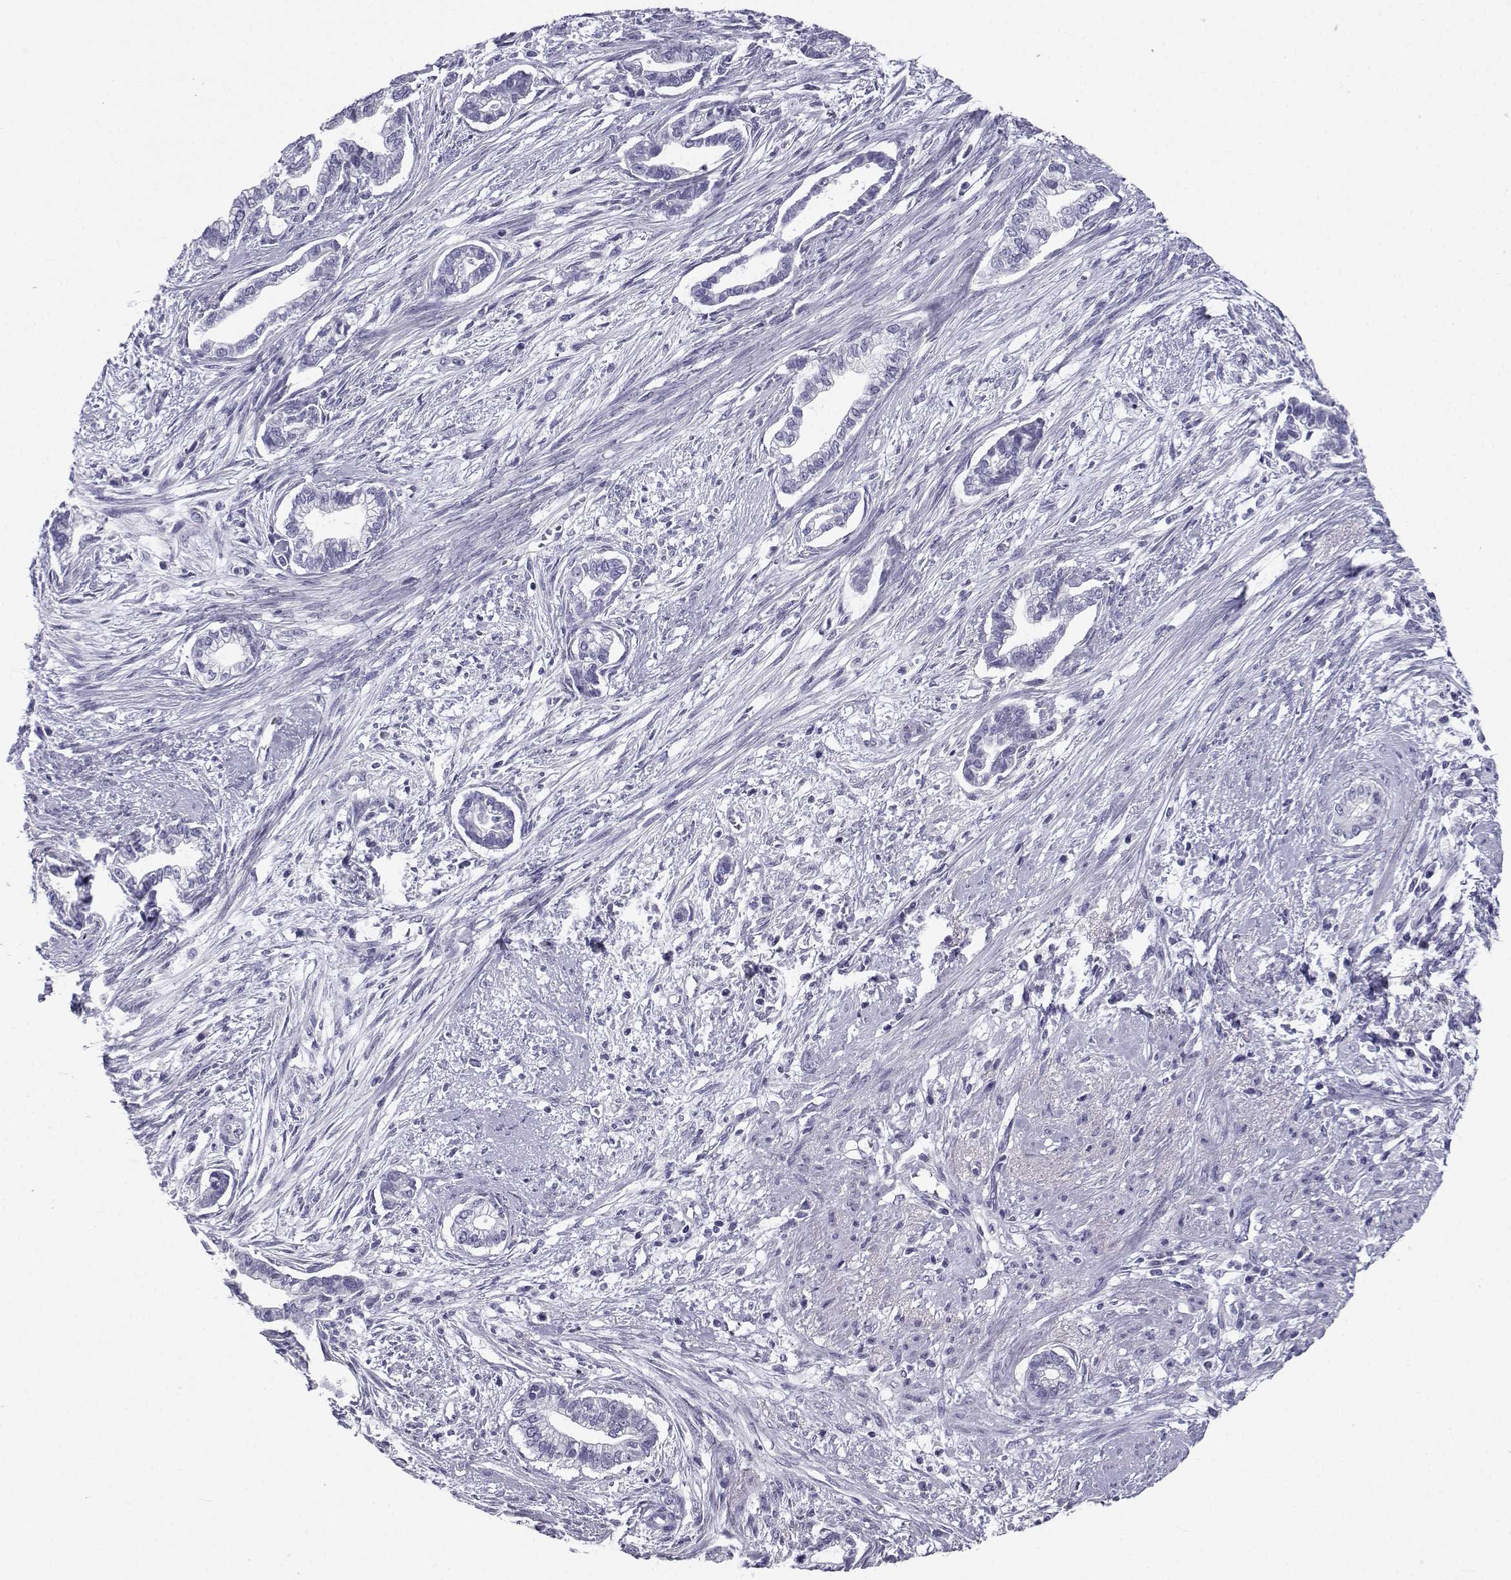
{"staining": {"intensity": "negative", "quantity": "none", "location": "none"}, "tissue": "cervical cancer", "cell_type": "Tumor cells", "image_type": "cancer", "snomed": [{"axis": "morphology", "description": "Adenocarcinoma, NOS"}, {"axis": "topography", "description": "Cervix"}], "caption": "The micrograph demonstrates no significant staining in tumor cells of cervical cancer. The staining is performed using DAB brown chromogen with nuclei counter-stained in using hematoxylin.", "gene": "PCSK1N", "patient": {"sex": "female", "age": 62}}